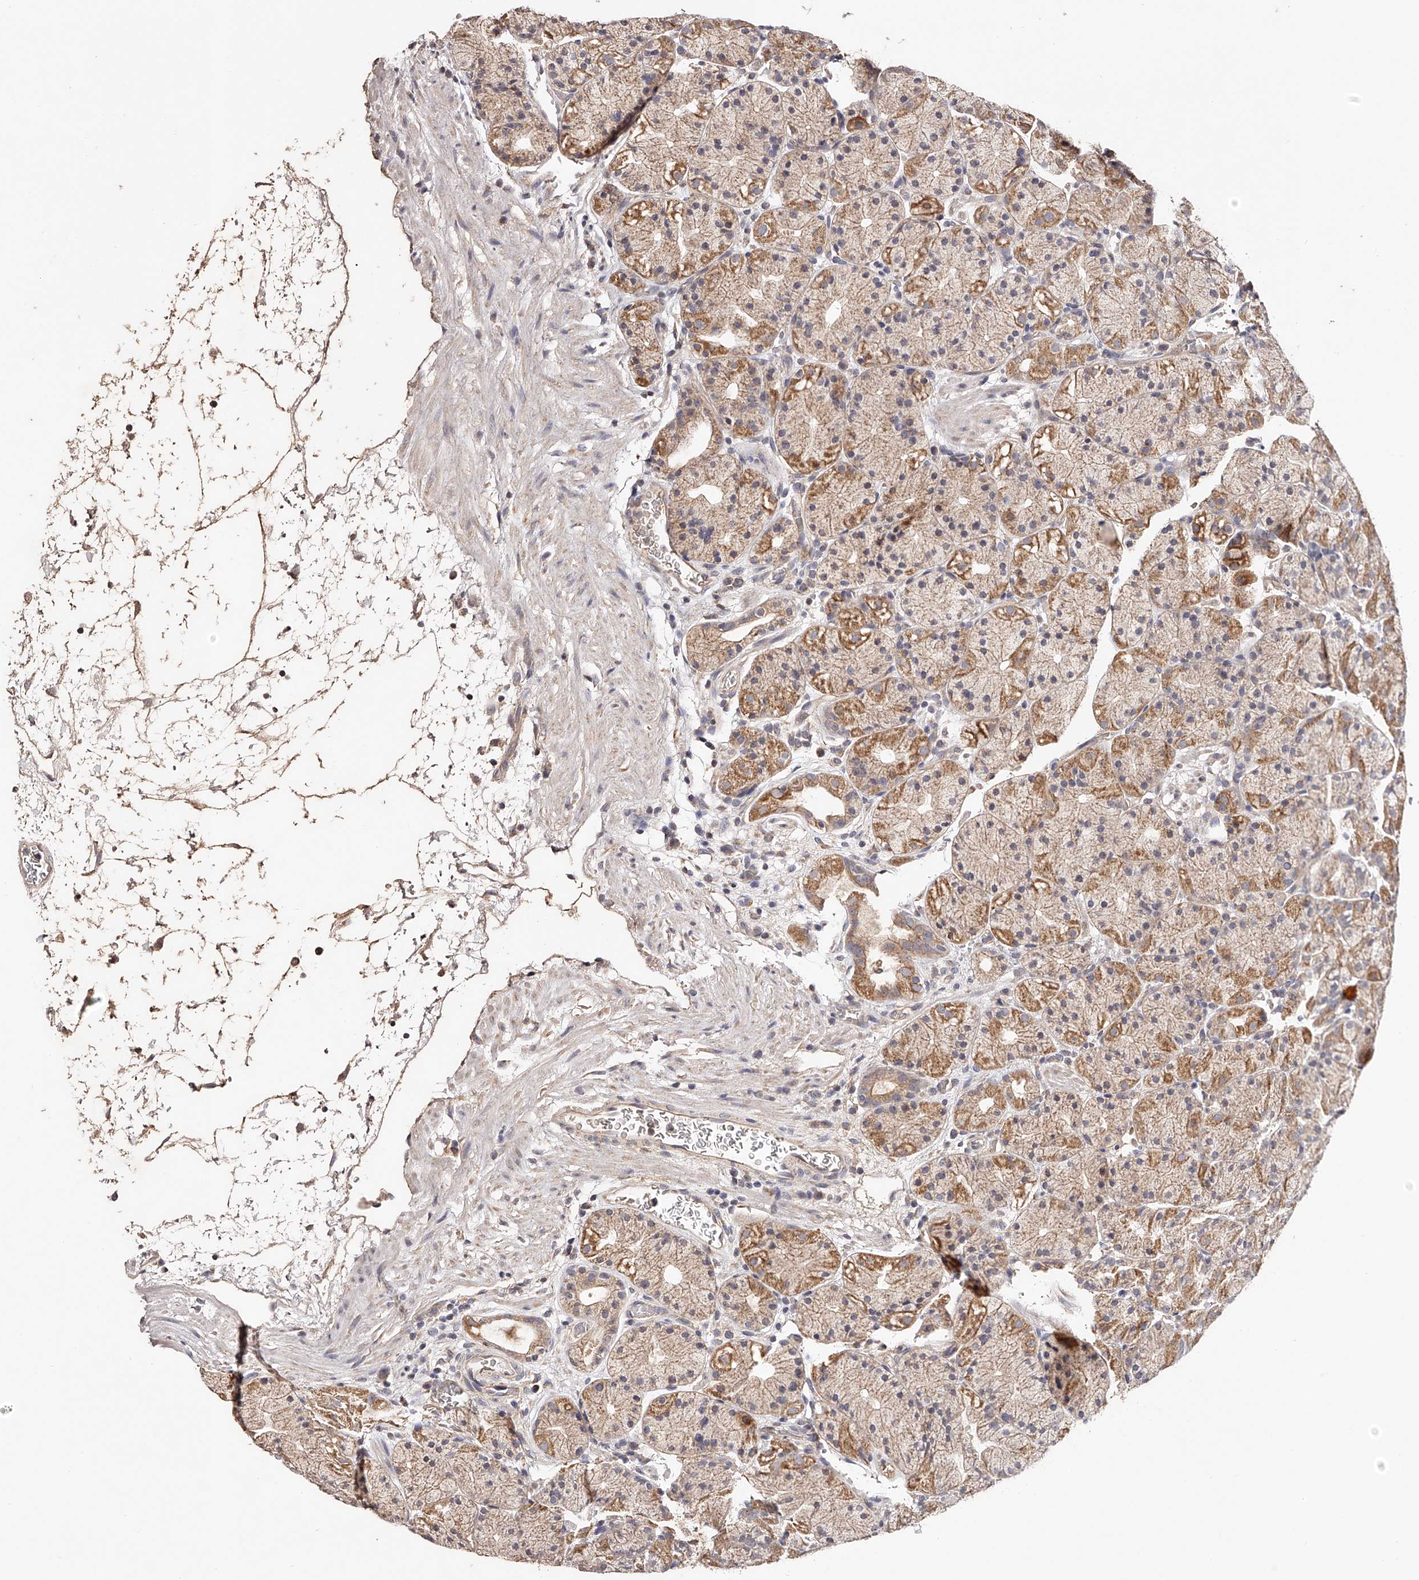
{"staining": {"intensity": "strong", "quantity": "25%-75%", "location": "cytoplasmic/membranous"}, "tissue": "stomach", "cell_type": "Glandular cells", "image_type": "normal", "snomed": [{"axis": "morphology", "description": "Normal tissue, NOS"}, {"axis": "topography", "description": "Stomach, upper"}], "caption": "Immunohistochemical staining of unremarkable human stomach displays strong cytoplasmic/membranous protein staining in approximately 25%-75% of glandular cells.", "gene": "USP21", "patient": {"sex": "male", "age": 48}}